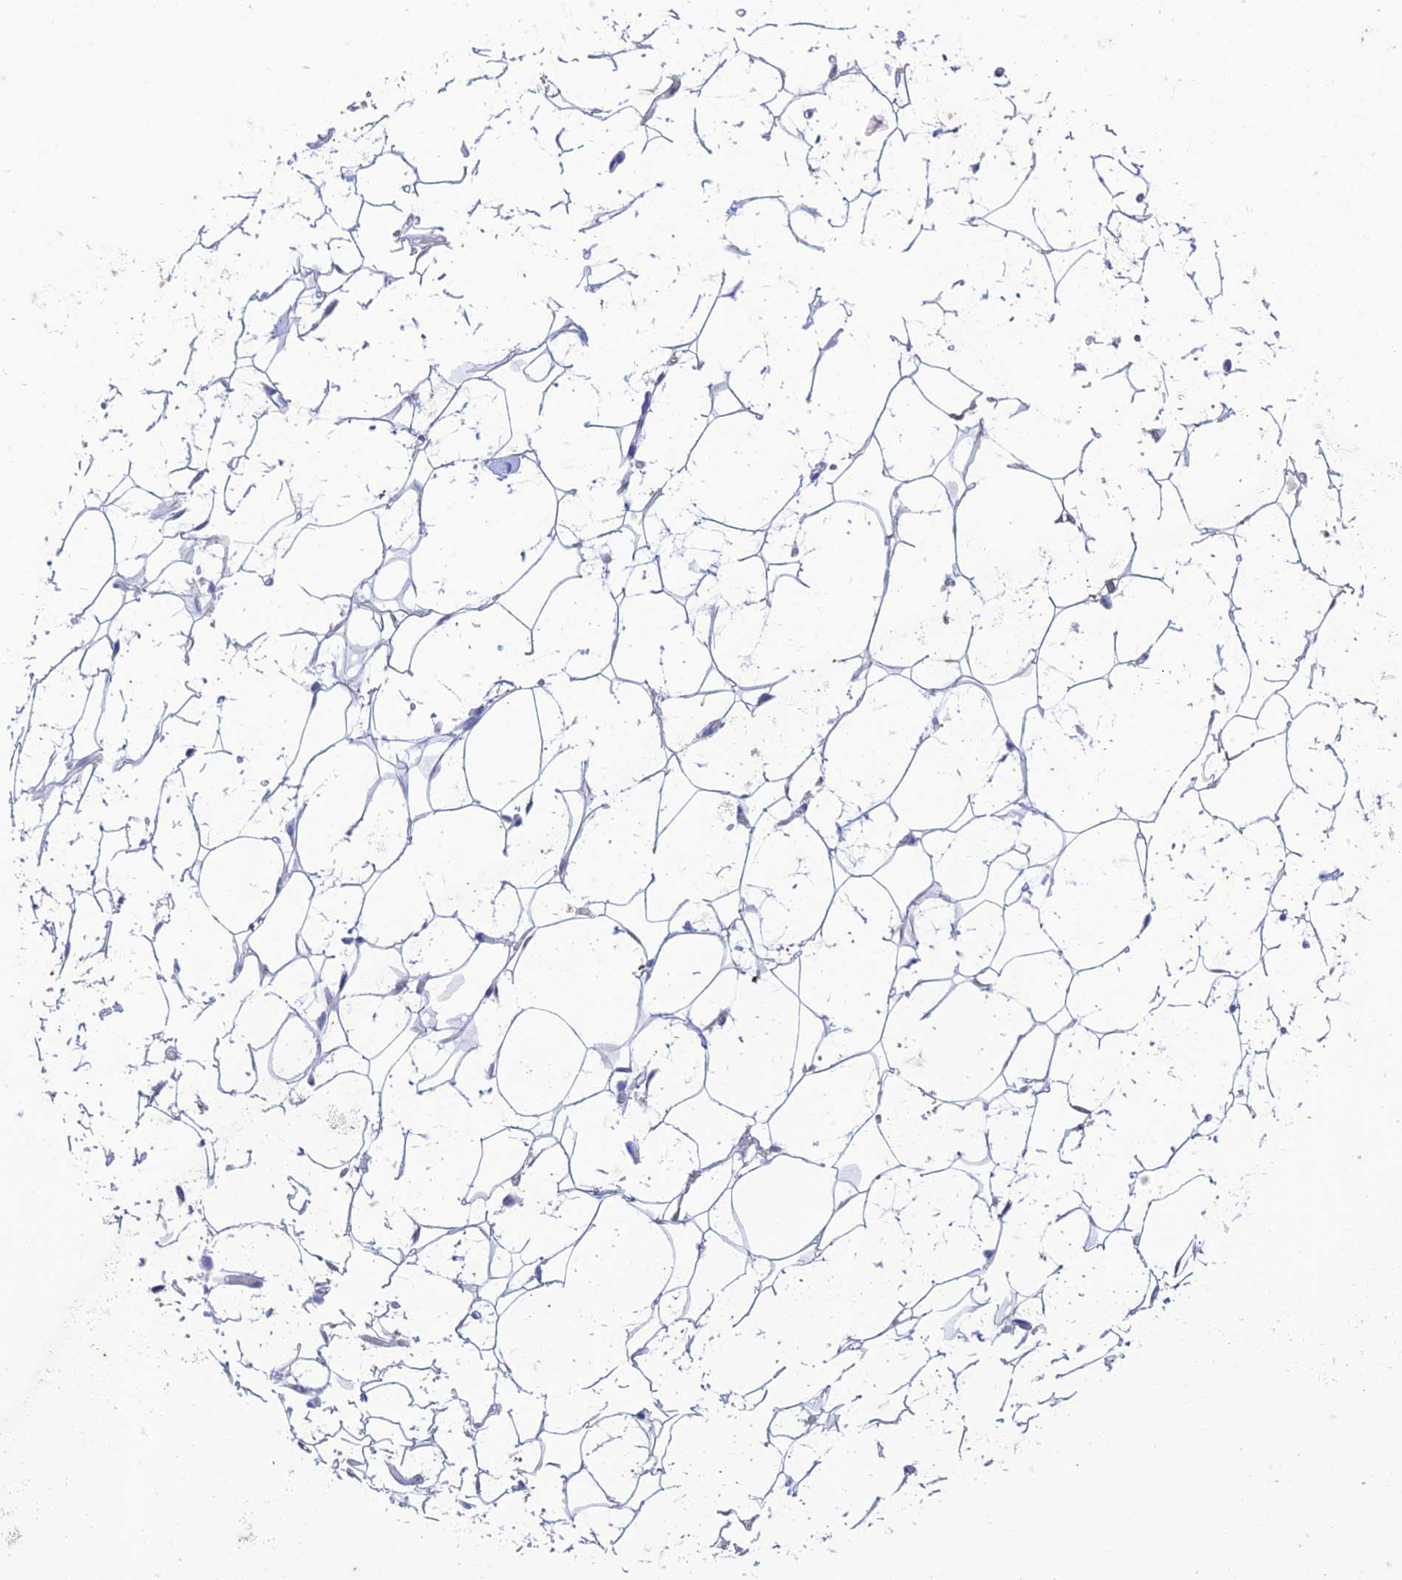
{"staining": {"intensity": "negative", "quantity": "none", "location": "none"}, "tissue": "adipose tissue", "cell_type": "Adipocytes", "image_type": "normal", "snomed": [{"axis": "morphology", "description": "Normal tissue, NOS"}, {"axis": "topography", "description": "Breast"}], "caption": "Human adipose tissue stained for a protein using immunohistochemistry displays no staining in adipocytes.", "gene": "FGF7", "patient": {"sex": "female", "age": 26}}